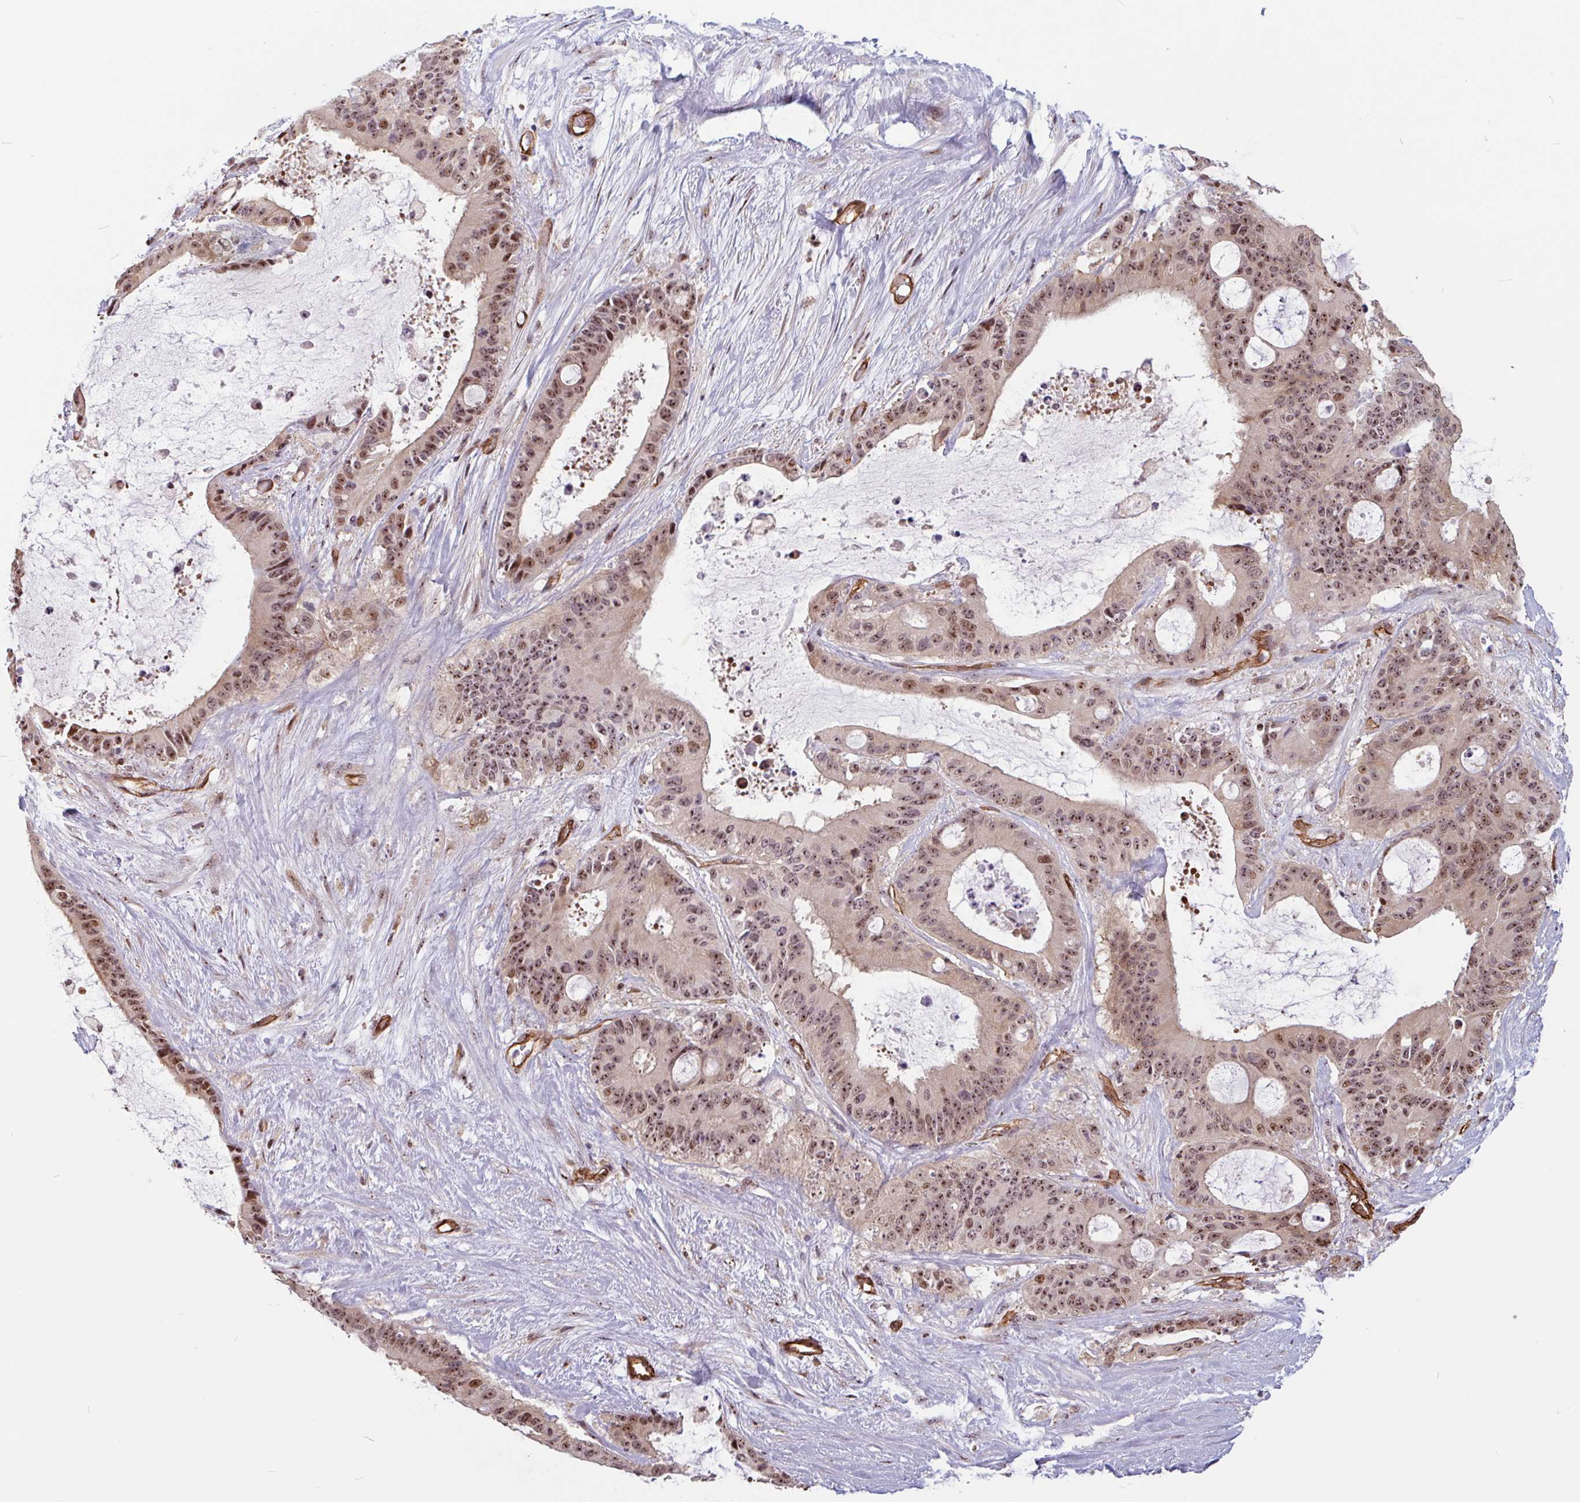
{"staining": {"intensity": "moderate", "quantity": ">75%", "location": "cytoplasmic/membranous,nuclear"}, "tissue": "liver cancer", "cell_type": "Tumor cells", "image_type": "cancer", "snomed": [{"axis": "morphology", "description": "Normal tissue, NOS"}, {"axis": "morphology", "description": "Cholangiocarcinoma"}, {"axis": "topography", "description": "Liver"}, {"axis": "topography", "description": "Peripheral nerve tissue"}], "caption": "Moderate cytoplasmic/membranous and nuclear staining for a protein is identified in about >75% of tumor cells of cholangiocarcinoma (liver) using immunohistochemistry.", "gene": "ZNF689", "patient": {"sex": "female", "age": 73}}